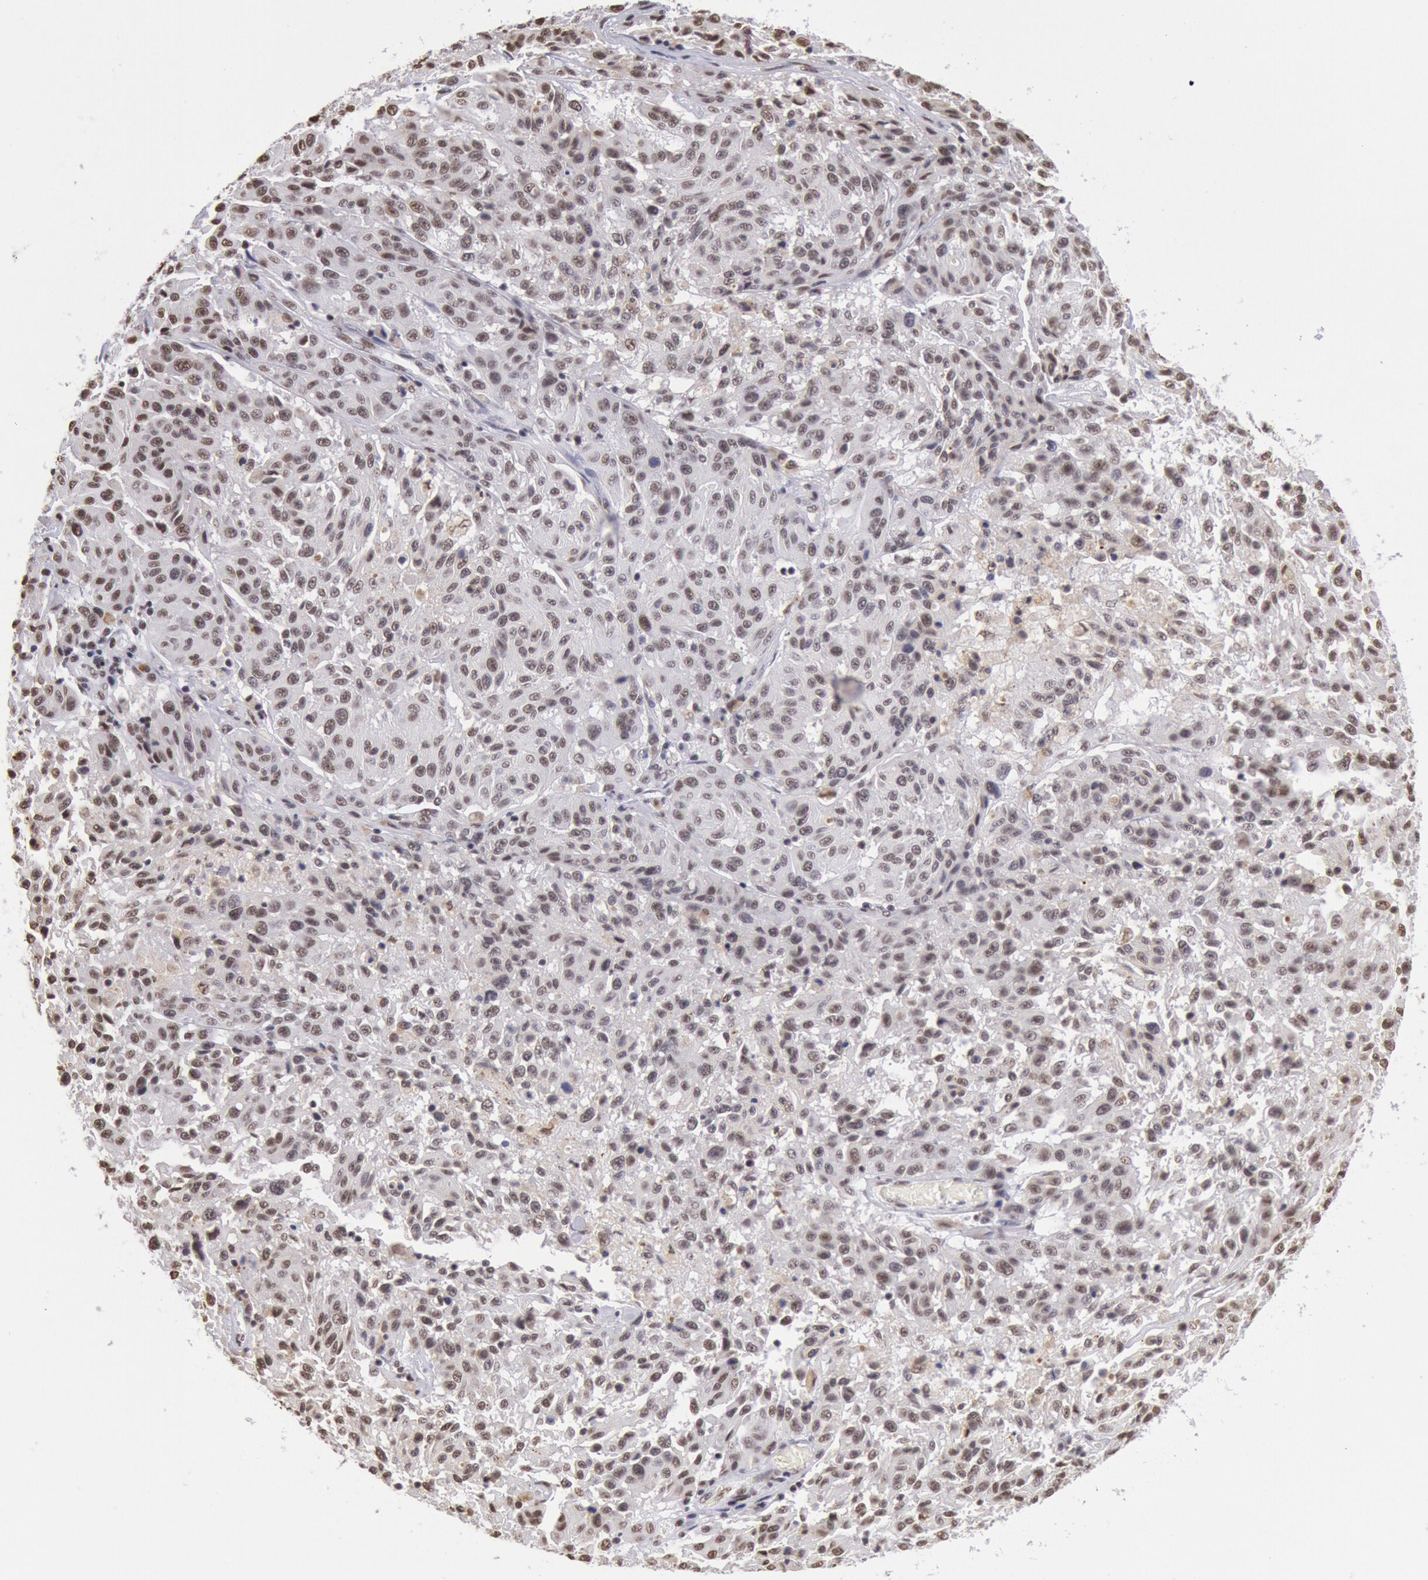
{"staining": {"intensity": "moderate", "quantity": ">75%", "location": "nuclear"}, "tissue": "melanoma", "cell_type": "Tumor cells", "image_type": "cancer", "snomed": [{"axis": "morphology", "description": "Malignant melanoma, NOS"}, {"axis": "topography", "description": "Skin"}], "caption": "Immunohistochemical staining of human malignant melanoma shows medium levels of moderate nuclear positivity in approximately >75% of tumor cells. (IHC, brightfield microscopy, high magnification).", "gene": "SNRPD3", "patient": {"sex": "female", "age": 77}}